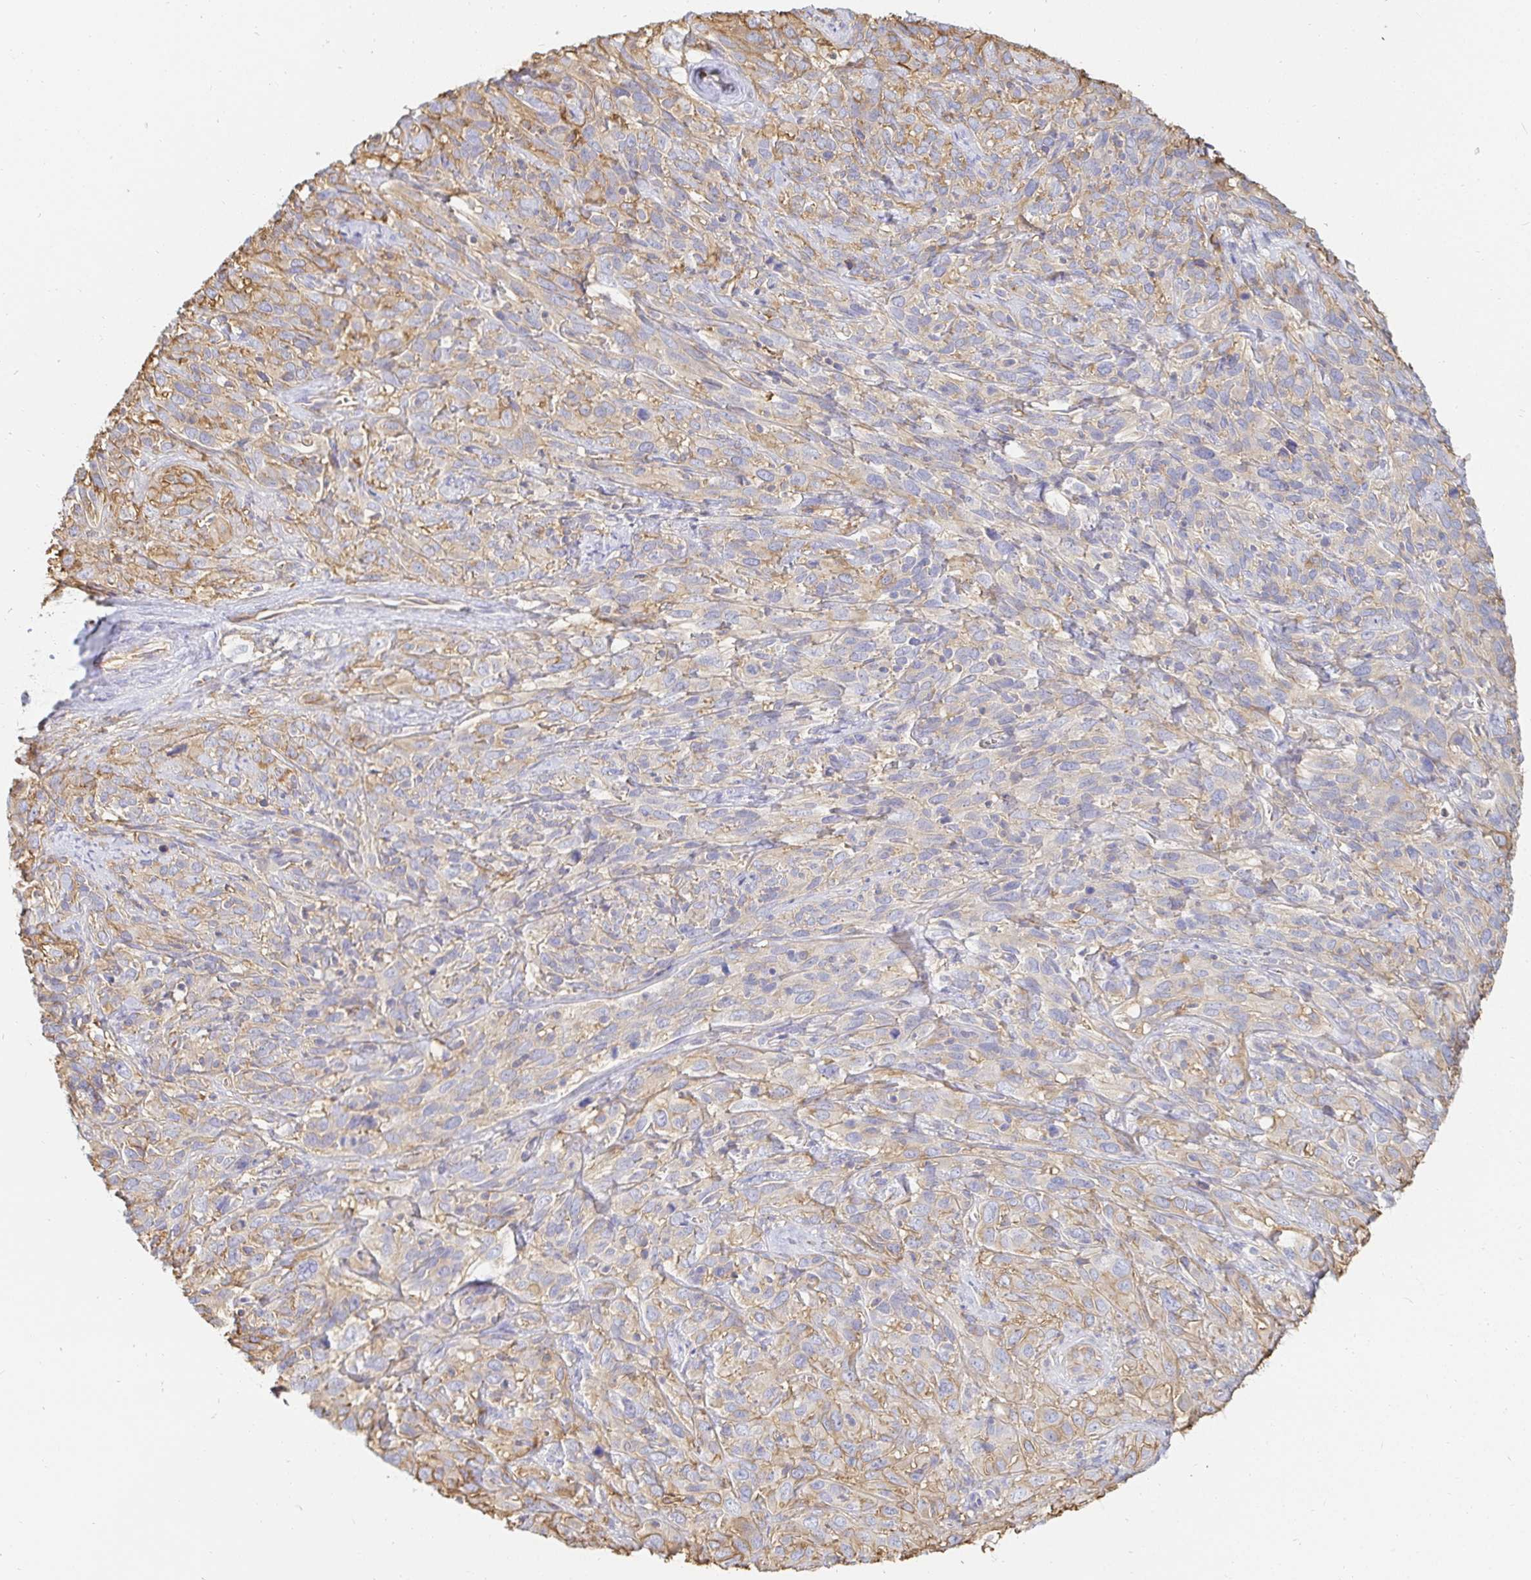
{"staining": {"intensity": "weak", "quantity": "<25%", "location": "cytoplasmic/membranous"}, "tissue": "cervical cancer", "cell_type": "Tumor cells", "image_type": "cancer", "snomed": [{"axis": "morphology", "description": "Normal tissue, NOS"}, {"axis": "morphology", "description": "Squamous cell carcinoma, NOS"}, {"axis": "topography", "description": "Cervix"}], "caption": "Tumor cells are negative for protein expression in human cervical squamous cell carcinoma. (Stains: DAB (3,3'-diaminobenzidine) immunohistochemistry with hematoxylin counter stain, Microscopy: brightfield microscopy at high magnification).", "gene": "TSPAN19", "patient": {"sex": "female", "age": 51}}